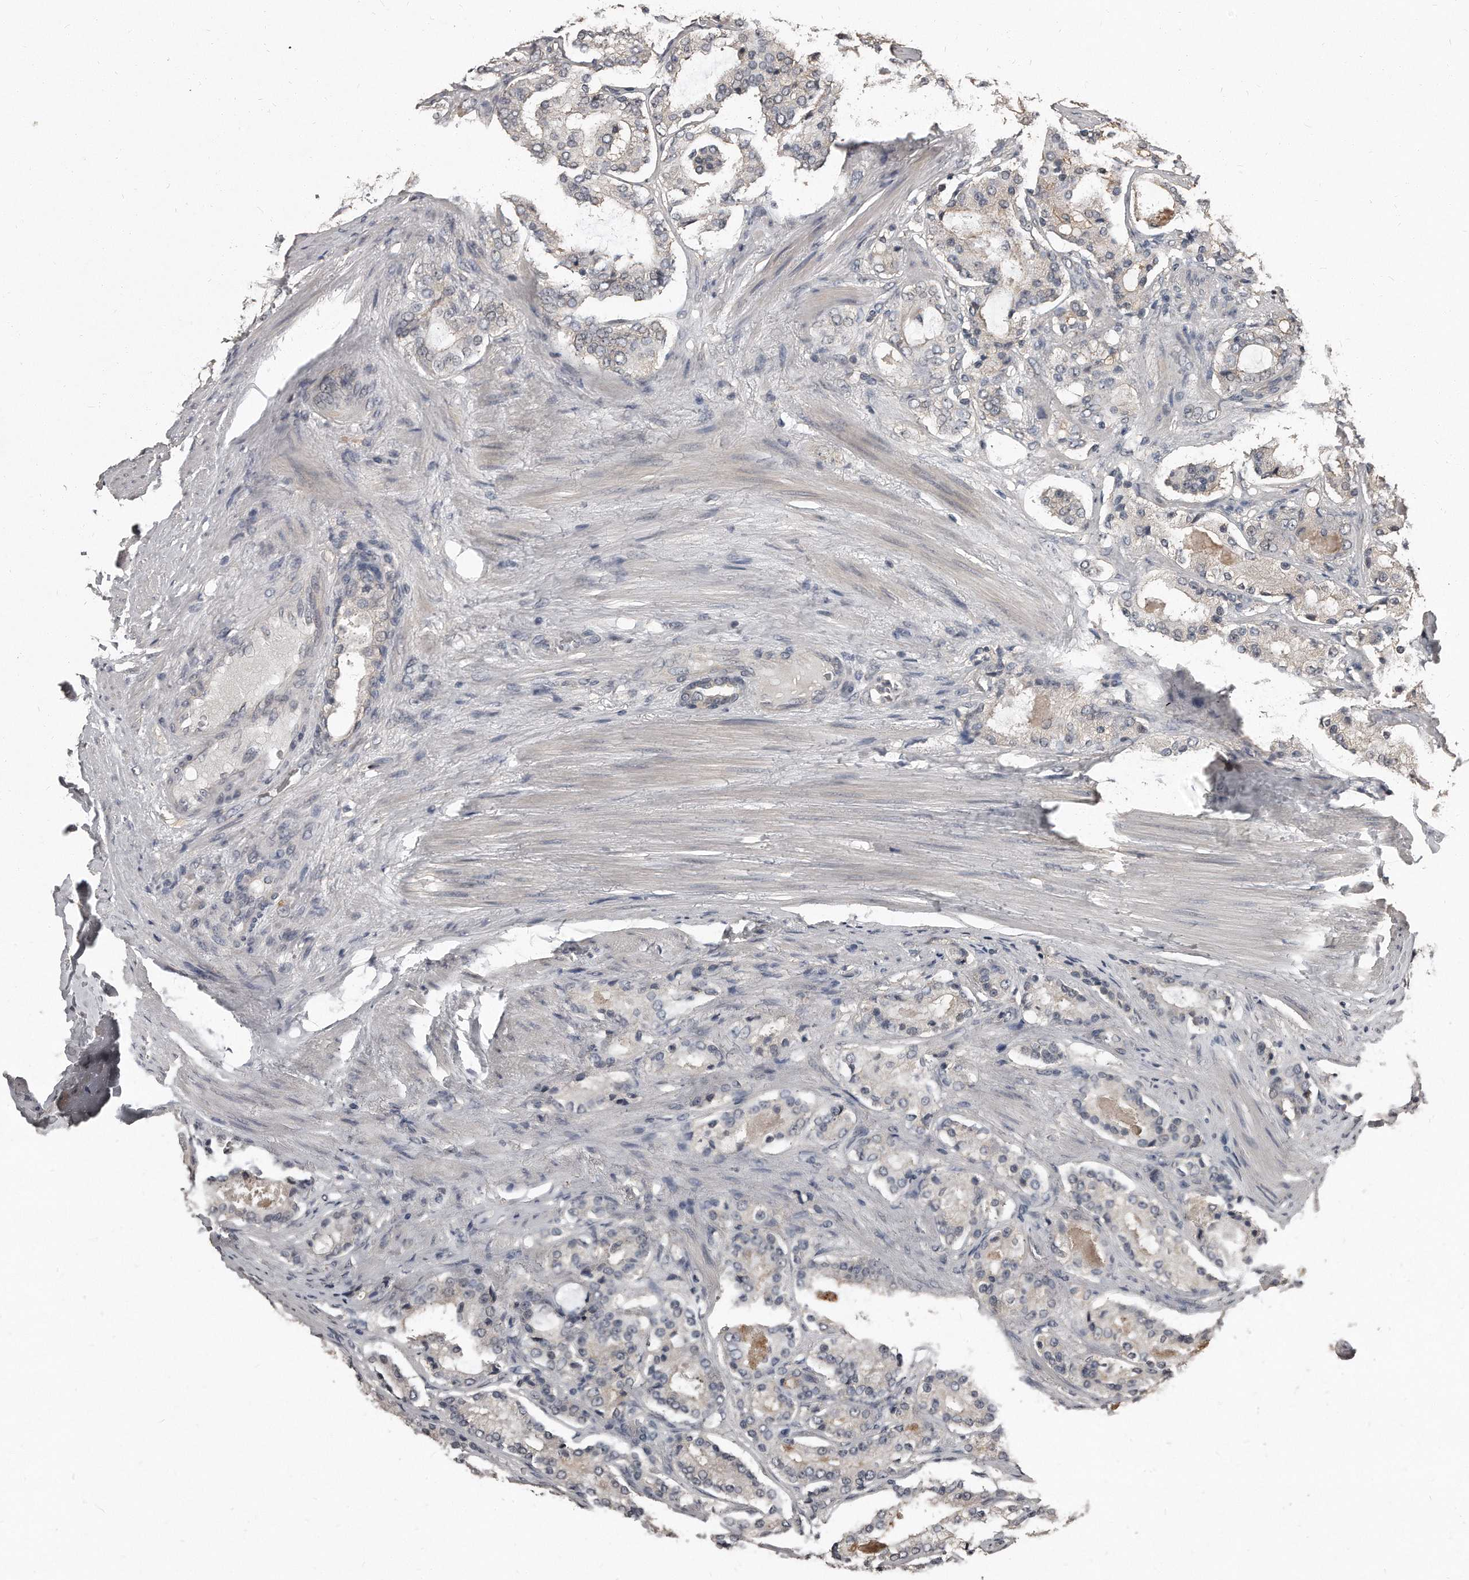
{"staining": {"intensity": "weak", "quantity": "<25%", "location": "cytoplasmic/membranous"}, "tissue": "prostate cancer", "cell_type": "Tumor cells", "image_type": "cancer", "snomed": [{"axis": "morphology", "description": "Adenocarcinoma, Medium grade"}, {"axis": "topography", "description": "Prostate"}], "caption": "Prostate cancer was stained to show a protein in brown. There is no significant staining in tumor cells.", "gene": "GRB10", "patient": {"sex": "male", "age": 72}}